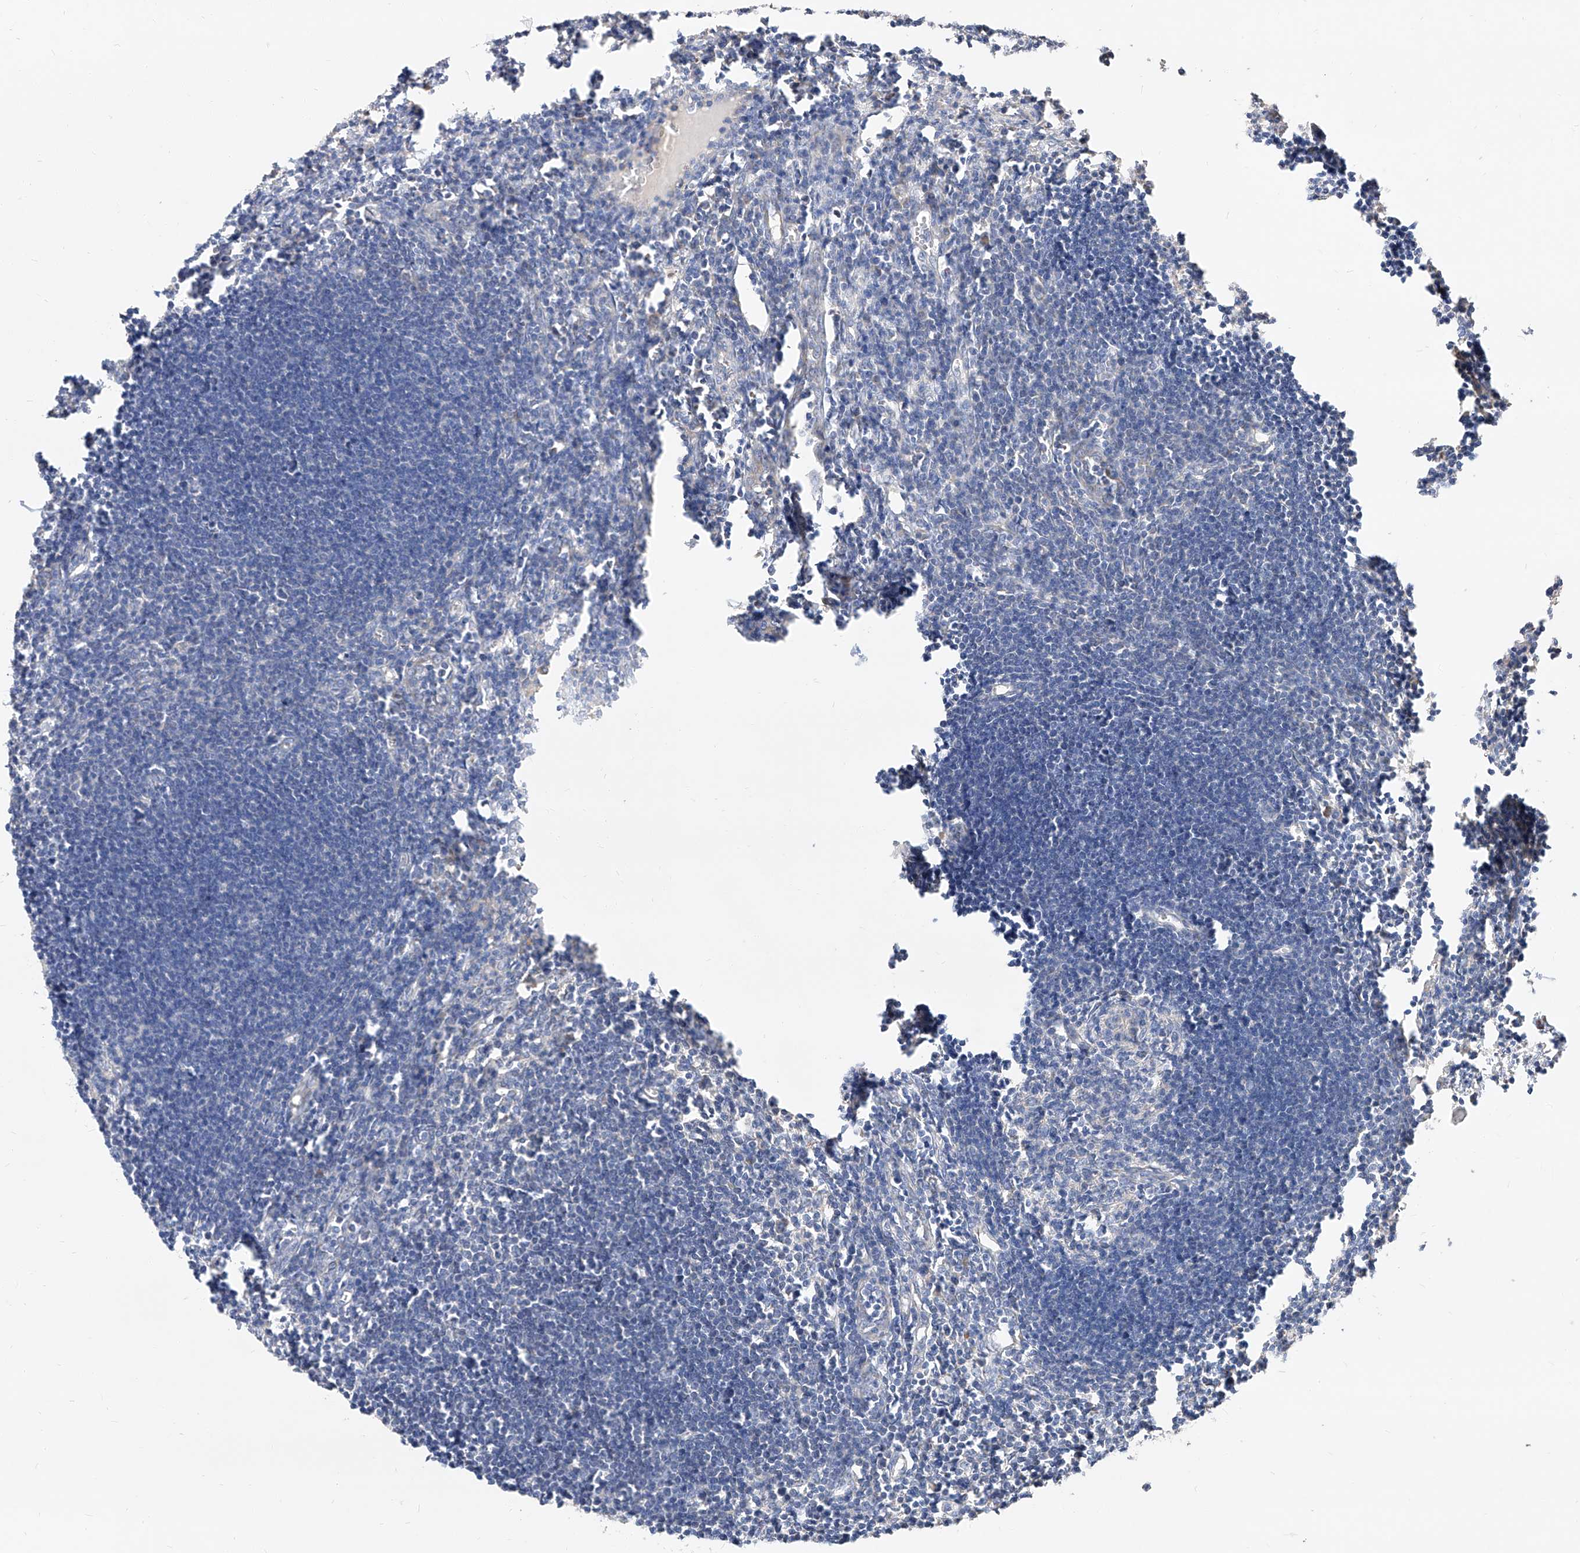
{"staining": {"intensity": "negative", "quantity": "none", "location": "none"}, "tissue": "lymph node", "cell_type": "Germinal center cells", "image_type": "normal", "snomed": [{"axis": "morphology", "description": "Normal tissue, NOS"}, {"axis": "morphology", "description": "Malignant melanoma, Metastatic site"}, {"axis": "topography", "description": "Lymph node"}], "caption": "Histopathology image shows no protein positivity in germinal center cells of unremarkable lymph node.", "gene": "DIRAS3", "patient": {"sex": "male", "age": 41}}